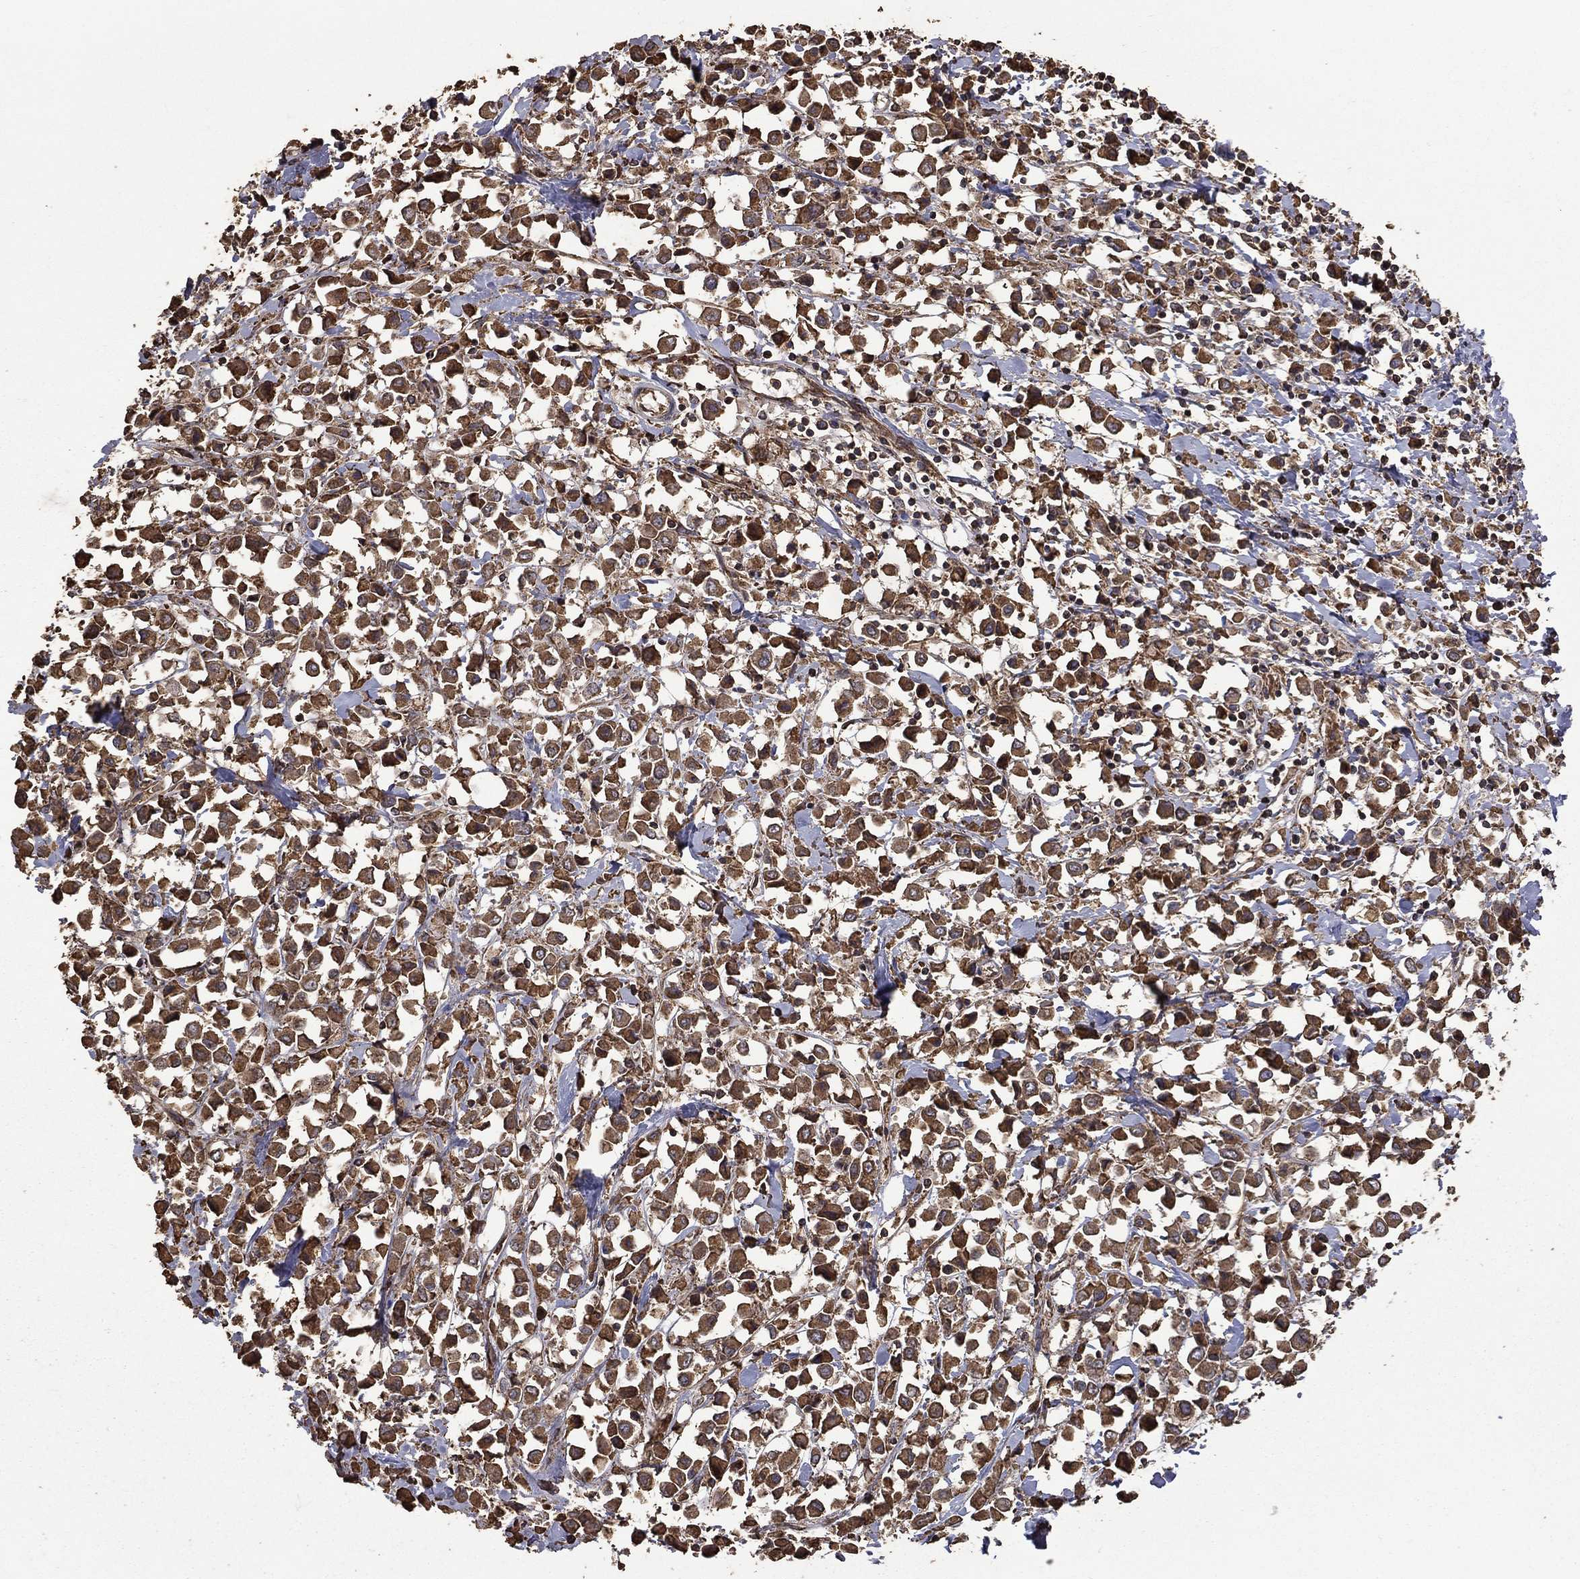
{"staining": {"intensity": "strong", "quantity": ">75%", "location": "cytoplasmic/membranous"}, "tissue": "breast cancer", "cell_type": "Tumor cells", "image_type": "cancer", "snomed": [{"axis": "morphology", "description": "Duct carcinoma"}, {"axis": "topography", "description": "Breast"}], "caption": "Immunohistochemistry (IHC) histopathology image of breast cancer stained for a protein (brown), which displays high levels of strong cytoplasmic/membranous positivity in approximately >75% of tumor cells.", "gene": "METTL27", "patient": {"sex": "female", "age": 61}}